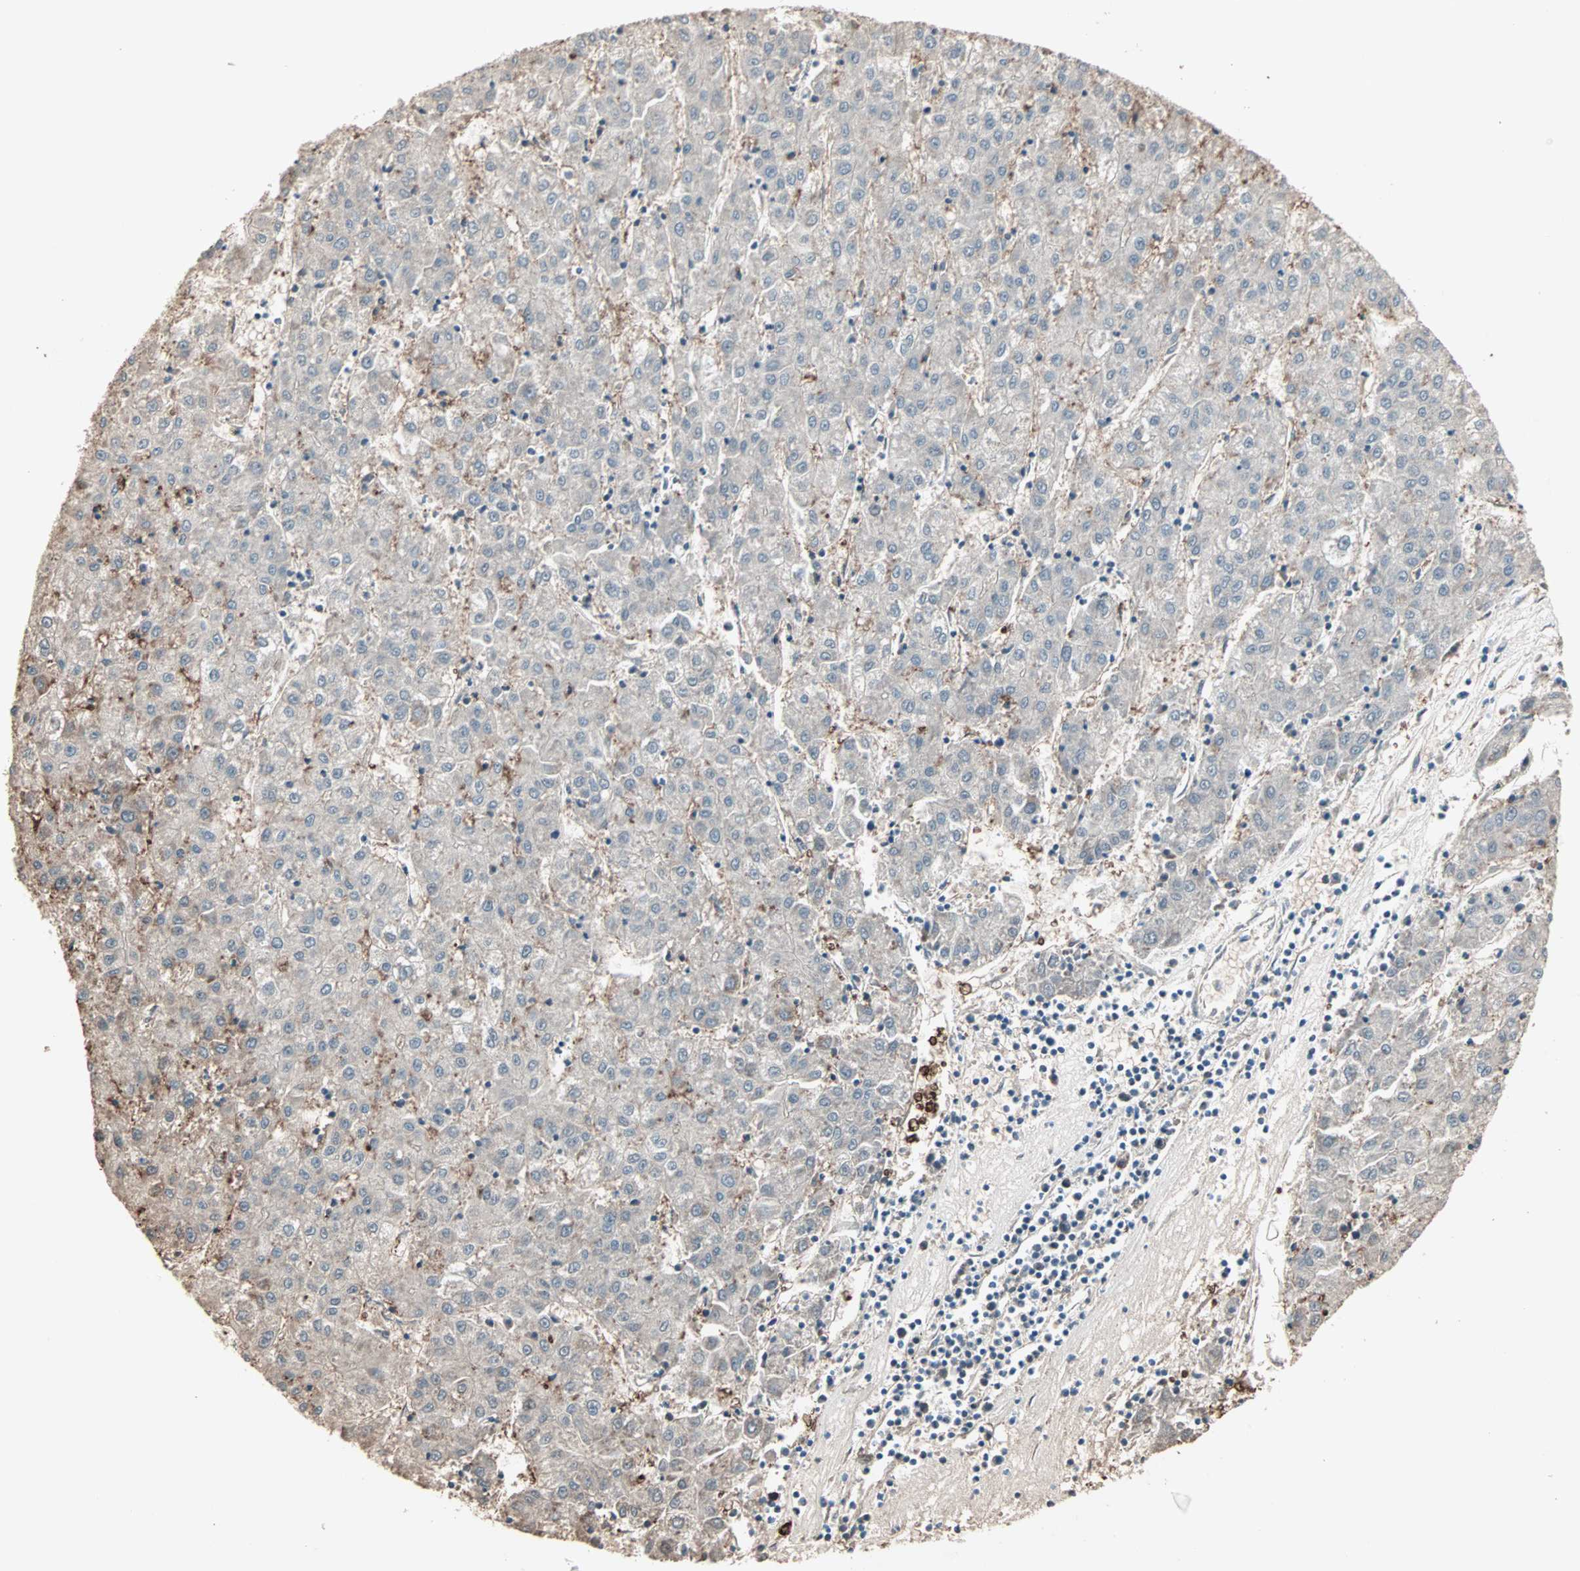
{"staining": {"intensity": "strong", "quantity": "<25%", "location": "cytoplasmic/membranous,nuclear"}, "tissue": "liver cancer", "cell_type": "Tumor cells", "image_type": "cancer", "snomed": [{"axis": "morphology", "description": "Carcinoma, Hepatocellular, NOS"}, {"axis": "topography", "description": "Liver"}], "caption": "Liver cancer was stained to show a protein in brown. There is medium levels of strong cytoplasmic/membranous and nuclear positivity in approximately <25% of tumor cells.", "gene": "PTPA", "patient": {"sex": "male", "age": 72}}